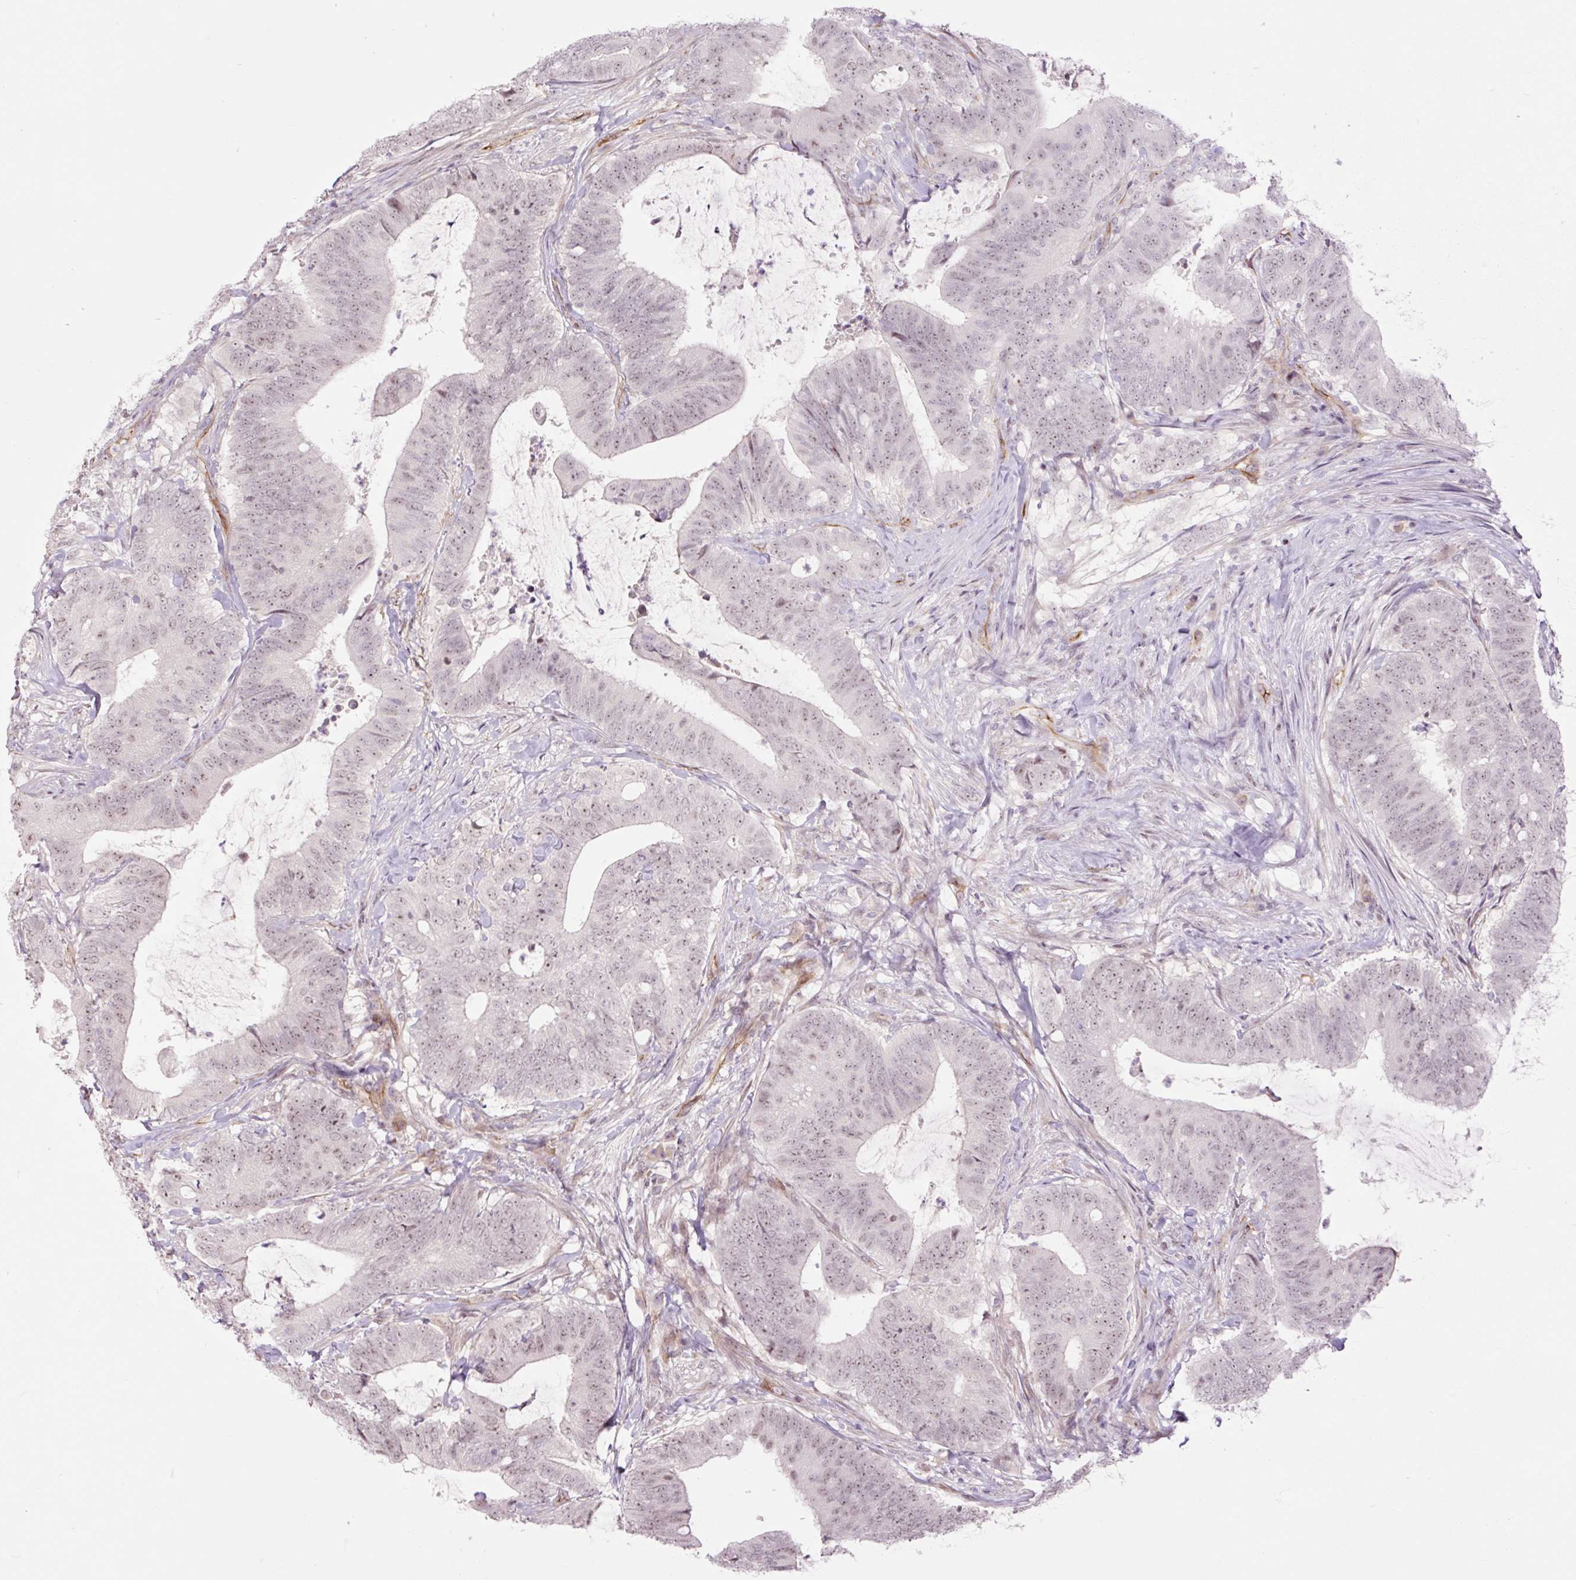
{"staining": {"intensity": "weak", "quantity": ">75%", "location": "nuclear"}, "tissue": "colorectal cancer", "cell_type": "Tumor cells", "image_type": "cancer", "snomed": [{"axis": "morphology", "description": "Adenocarcinoma, NOS"}, {"axis": "topography", "description": "Colon"}], "caption": "This photomicrograph exhibits immunohistochemistry staining of colorectal adenocarcinoma, with low weak nuclear staining in approximately >75% of tumor cells.", "gene": "ZNF417", "patient": {"sex": "female", "age": 43}}